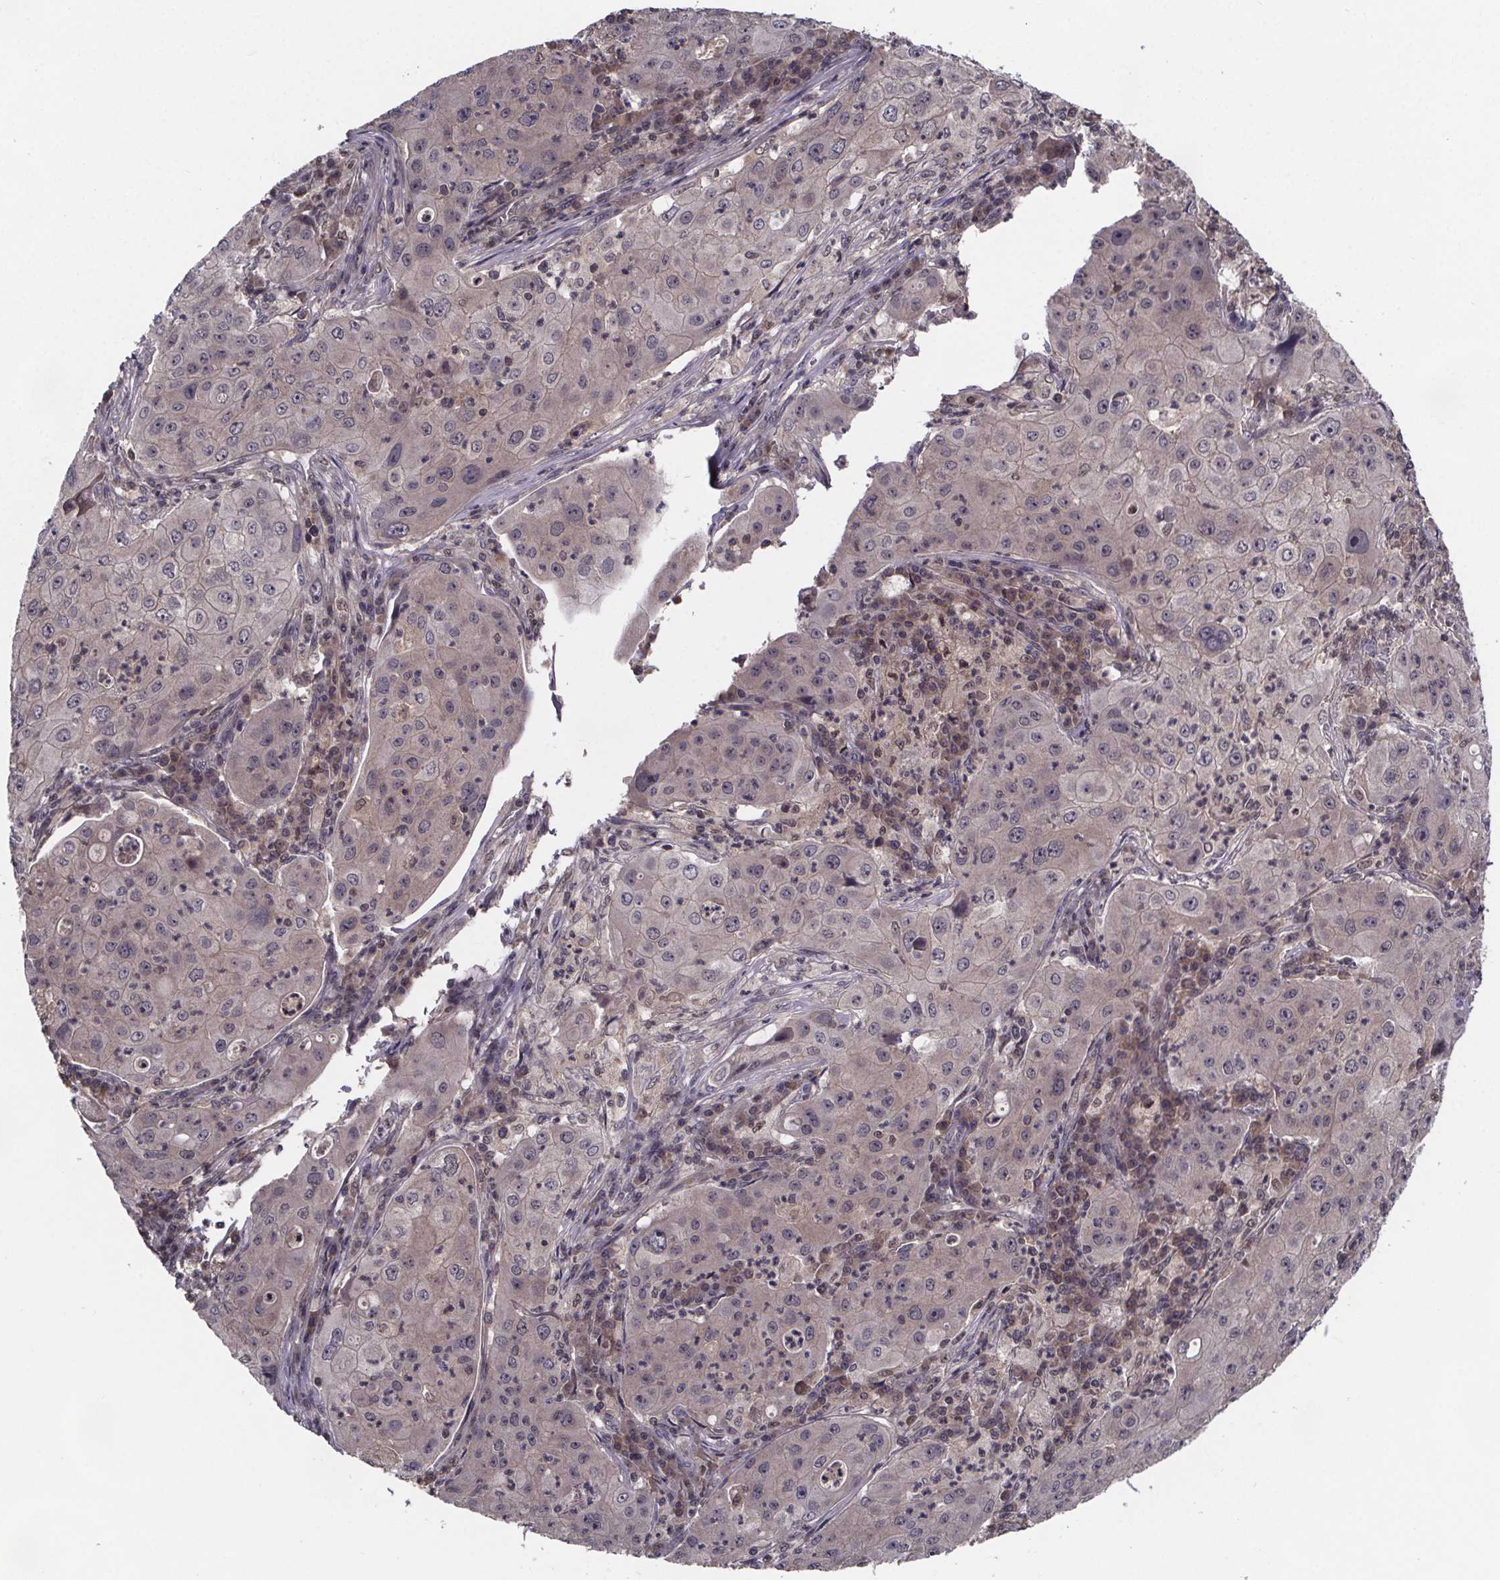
{"staining": {"intensity": "negative", "quantity": "none", "location": "none"}, "tissue": "lung cancer", "cell_type": "Tumor cells", "image_type": "cancer", "snomed": [{"axis": "morphology", "description": "Squamous cell carcinoma, NOS"}, {"axis": "topography", "description": "Lung"}], "caption": "This is a photomicrograph of IHC staining of squamous cell carcinoma (lung), which shows no staining in tumor cells. (Brightfield microscopy of DAB immunohistochemistry (IHC) at high magnification).", "gene": "FN3KRP", "patient": {"sex": "female", "age": 59}}